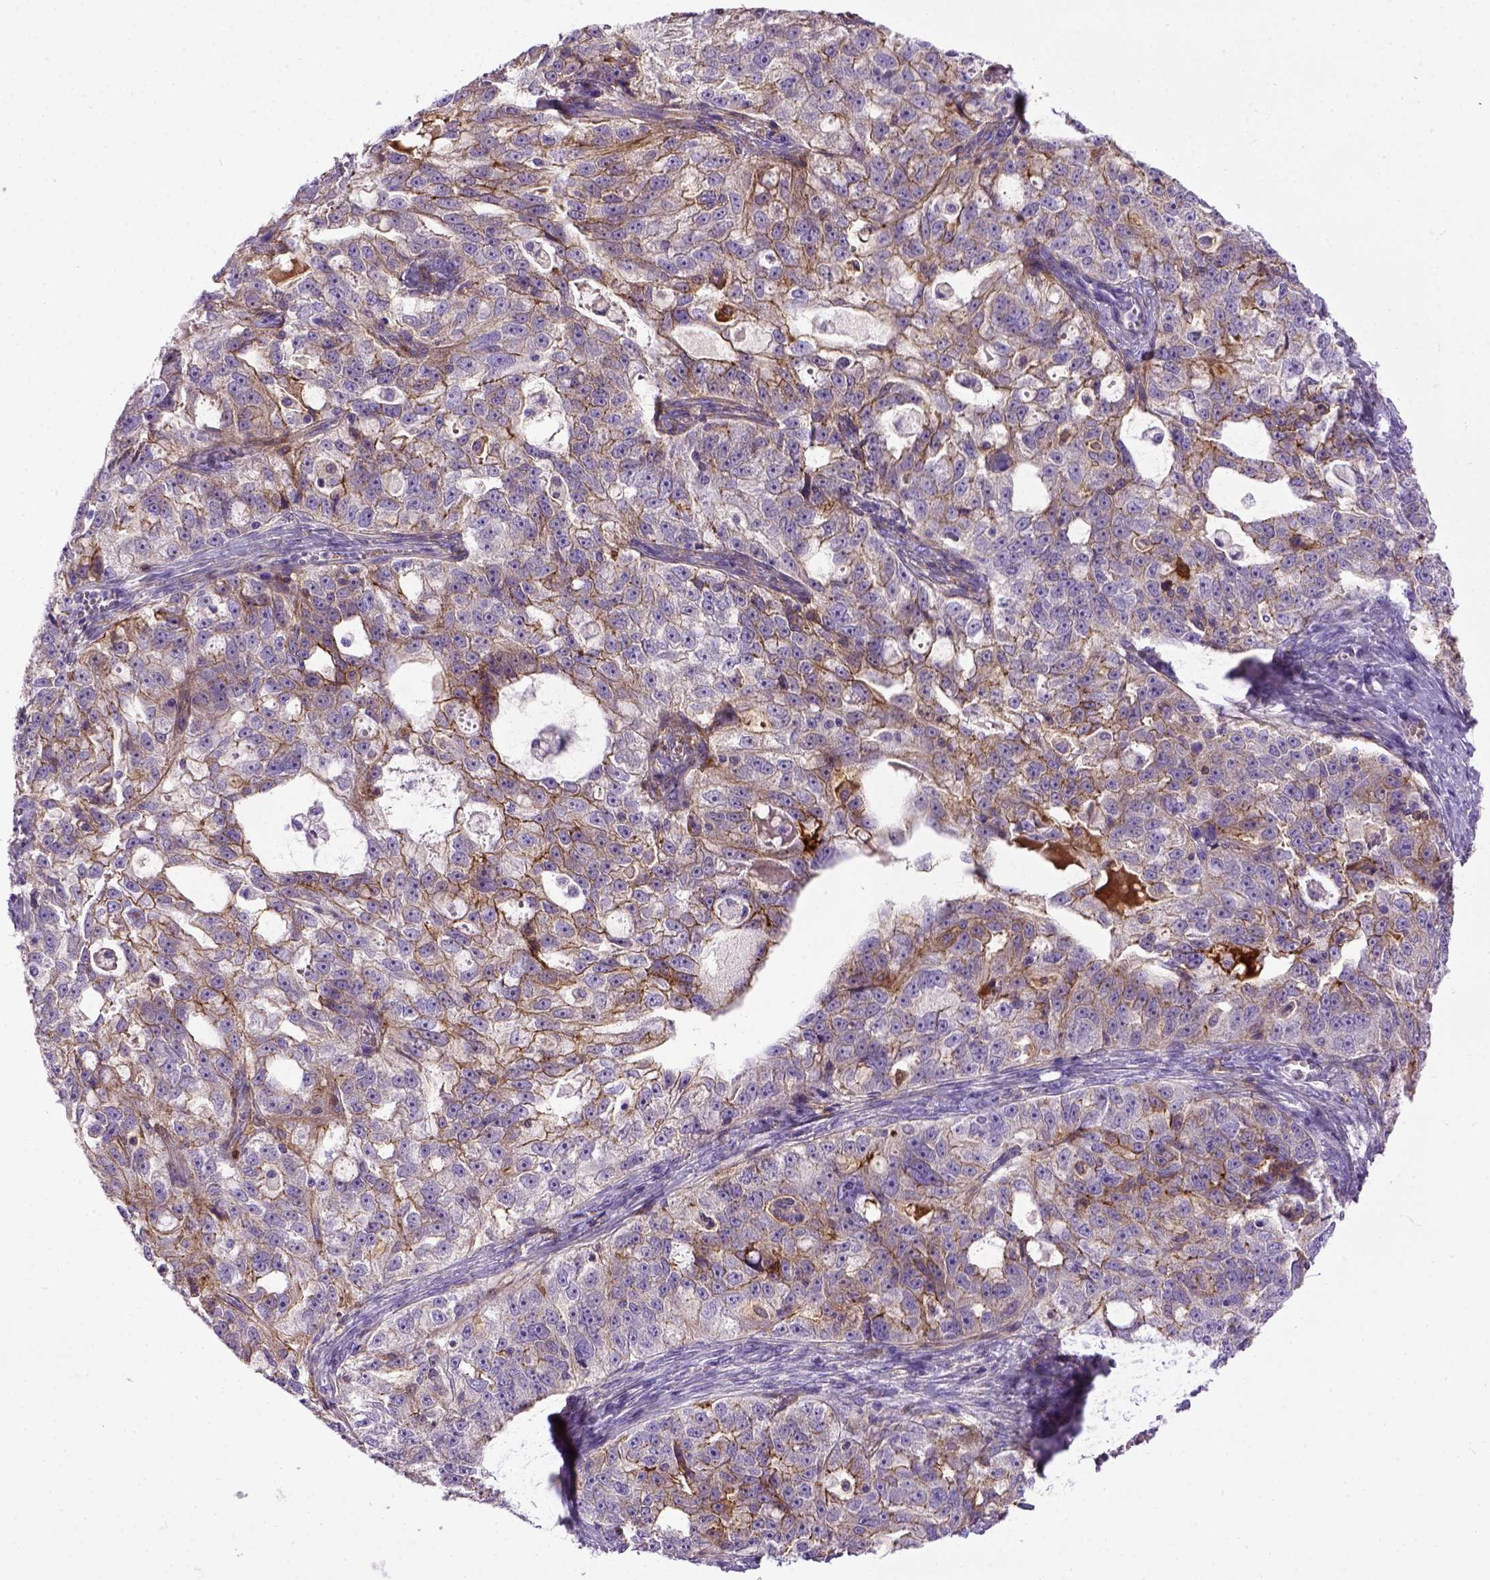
{"staining": {"intensity": "moderate", "quantity": "25%-75%", "location": "cytoplasmic/membranous"}, "tissue": "ovarian cancer", "cell_type": "Tumor cells", "image_type": "cancer", "snomed": [{"axis": "morphology", "description": "Cystadenocarcinoma, serous, NOS"}, {"axis": "topography", "description": "Ovary"}], "caption": "Protein expression analysis of ovarian serous cystadenocarcinoma shows moderate cytoplasmic/membranous staining in about 25%-75% of tumor cells. (Brightfield microscopy of DAB IHC at high magnification).", "gene": "CDH1", "patient": {"sex": "female", "age": 51}}